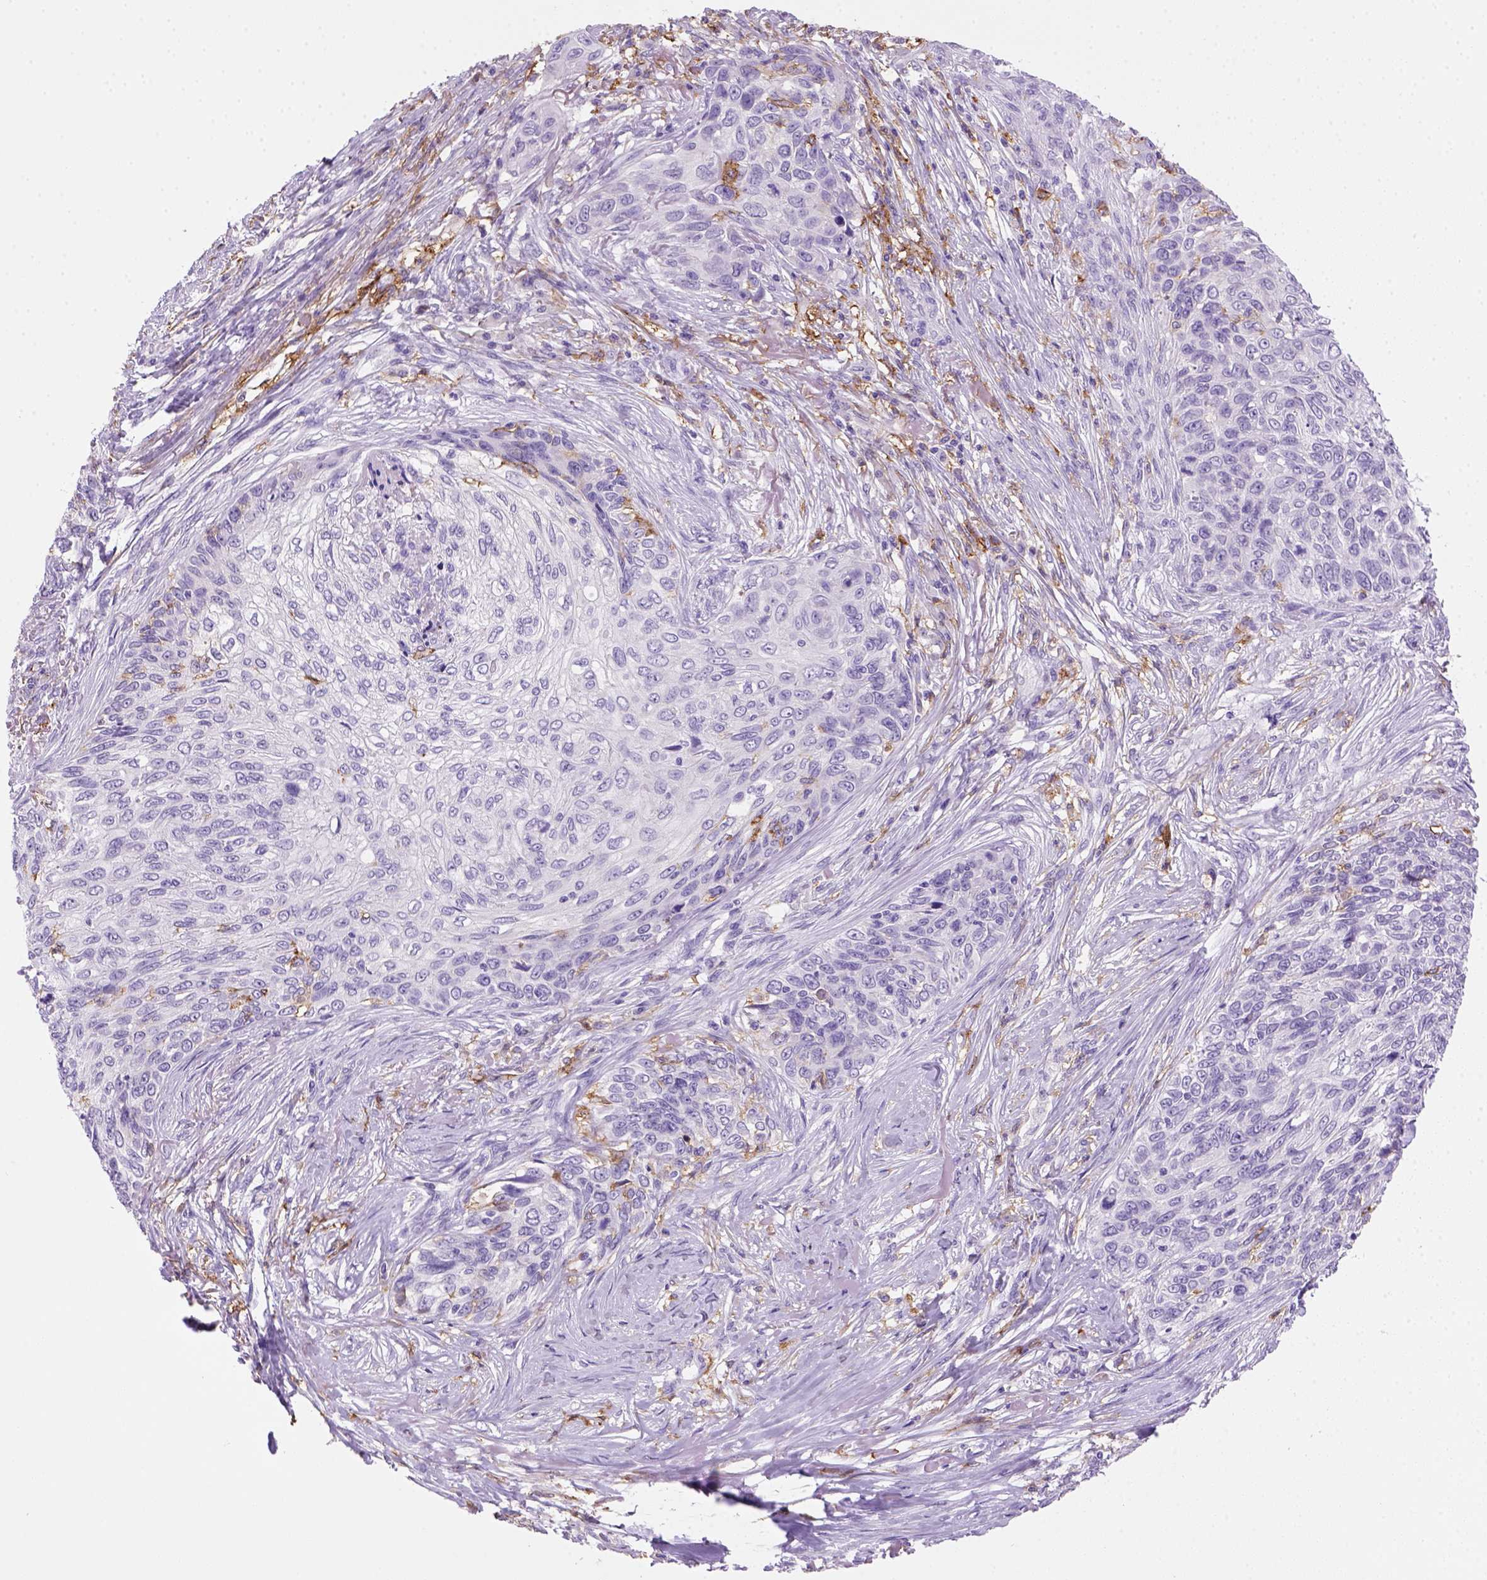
{"staining": {"intensity": "negative", "quantity": "none", "location": "none"}, "tissue": "skin cancer", "cell_type": "Tumor cells", "image_type": "cancer", "snomed": [{"axis": "morphology", "description": "Squamous cell carcinoma, NOS"}, {"axis": "topography", "description": "Skin"}], "caption": "High power microscopy histopathology image of an IHC micrograph of skin cancer (squamous cell carcinoma), revealing no significant staining in tumor cells.", "gene": "CD14", "patient": {"sex": "male", "age": 92}}